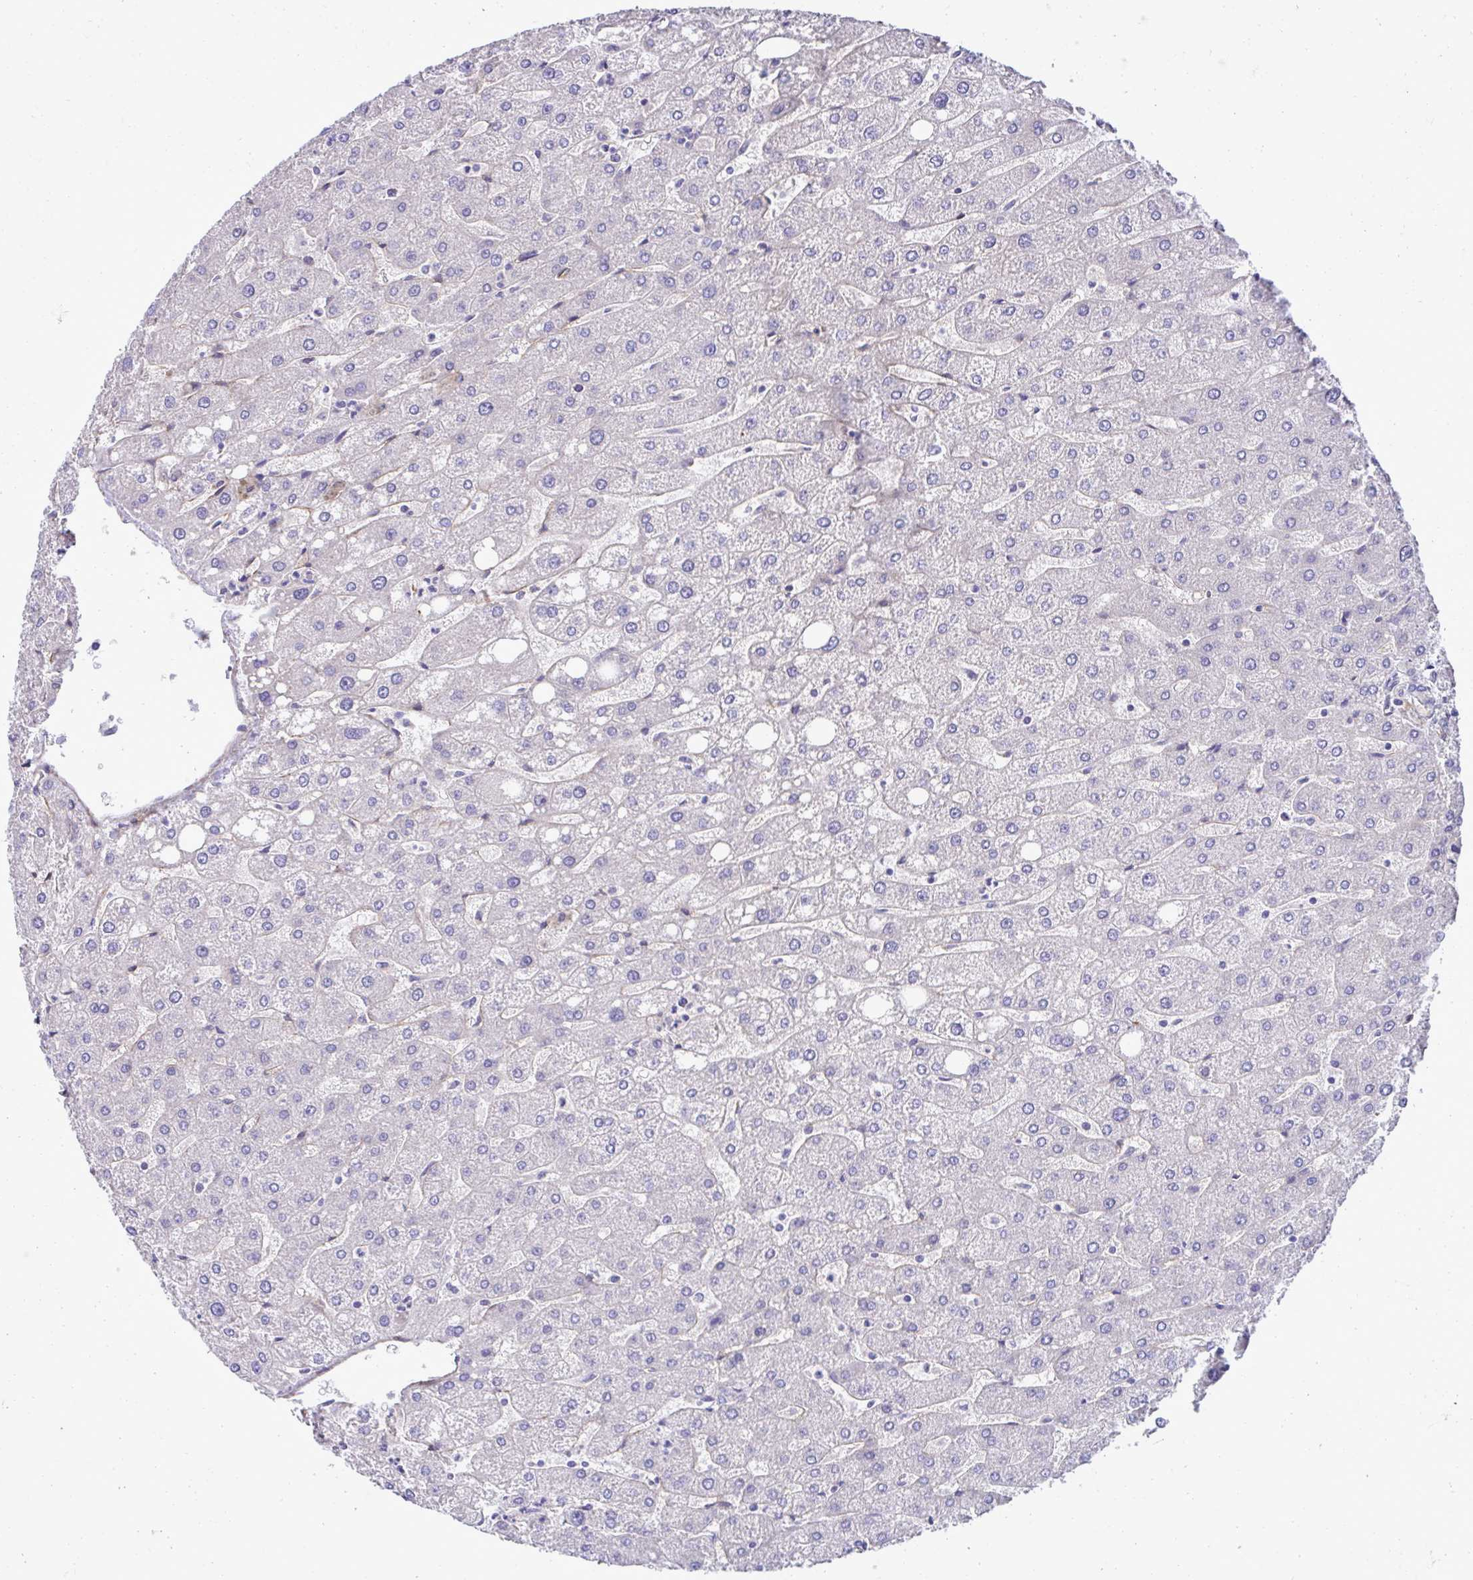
{"staining": {"intensity": "negative", "quantity": "none", "location": "none"}, "tissue": "liver", "cell_type": "Cholangiocytes", "image_type": "normal", "snomed": [{"axis": "morphology", "description": "Normal tissue, NOS"}, {"axis": "topography", "description": "Liver"}], "caption": "A high-resolution photomicrograph shows immunohistochemistry staining of unremarkable liver, which shows no significant expression in cholangiocytes.", "gene": "TRIM52", "patient": {"sex": "male", "age": 67}}